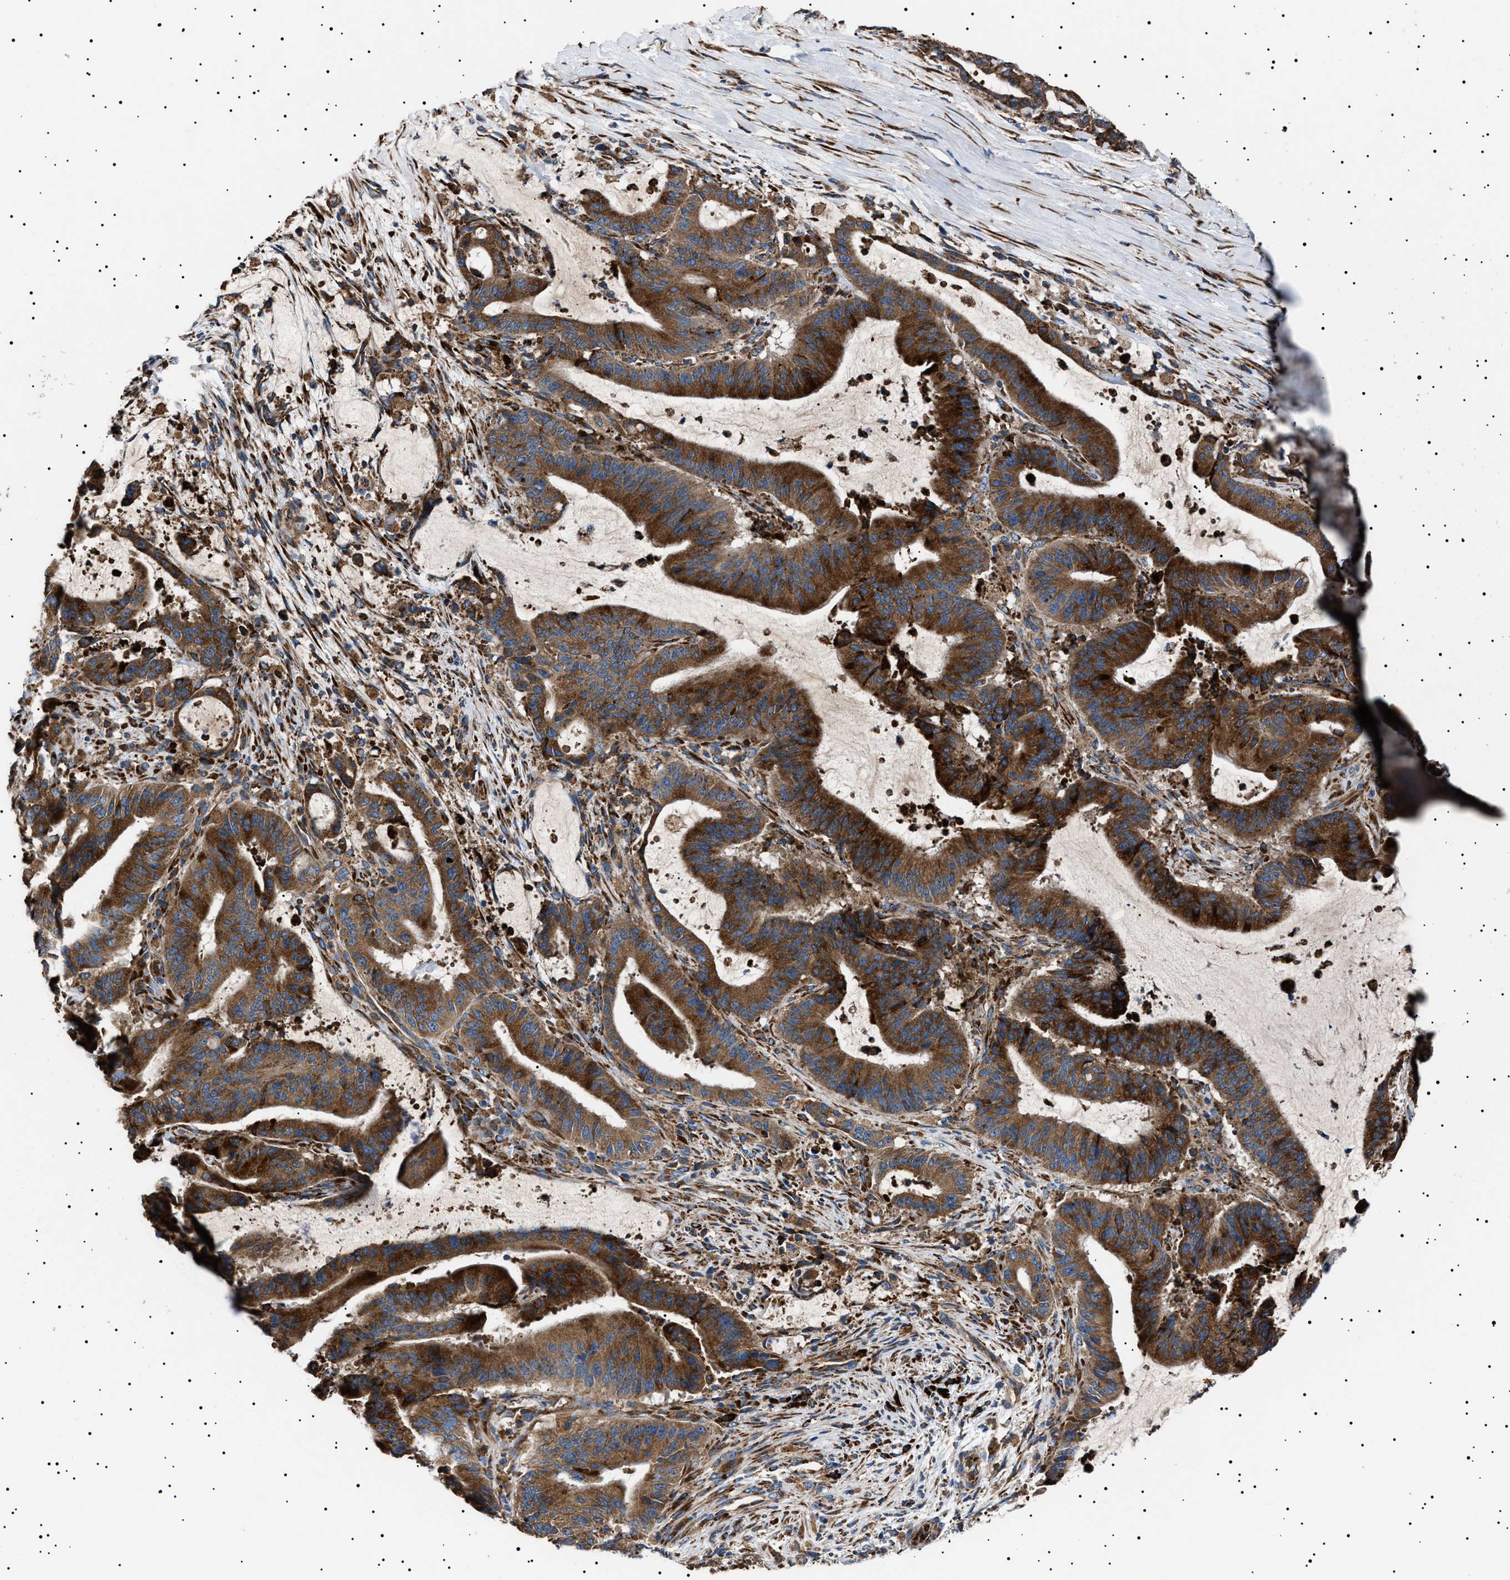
{"staining": {"intensity": "strong", "quantity": ">75%", "location": "cytoplasmic/membranous"}, "tissue": "liver cancer", "cell_type": "Tumor cells", "image_type": "cancer", "snomed": [{"axis": "morphology", "description": "Normal tissue, NOS"}, {"axis": "morphology", "description": "Cholangiocarcinoma"}, {"axis": "topography", "description": "Liver"}, {"axis": "topography", "description": "Peripheral nerve tissue"}], "caption": "Immunohistochemical staining of human liver cancer shows strong cytoplasmic/membranous protein expression in about >75% of tumor cells.", "gene": "TOP1MT", "patient": {"sex": "female", "age": 73}}